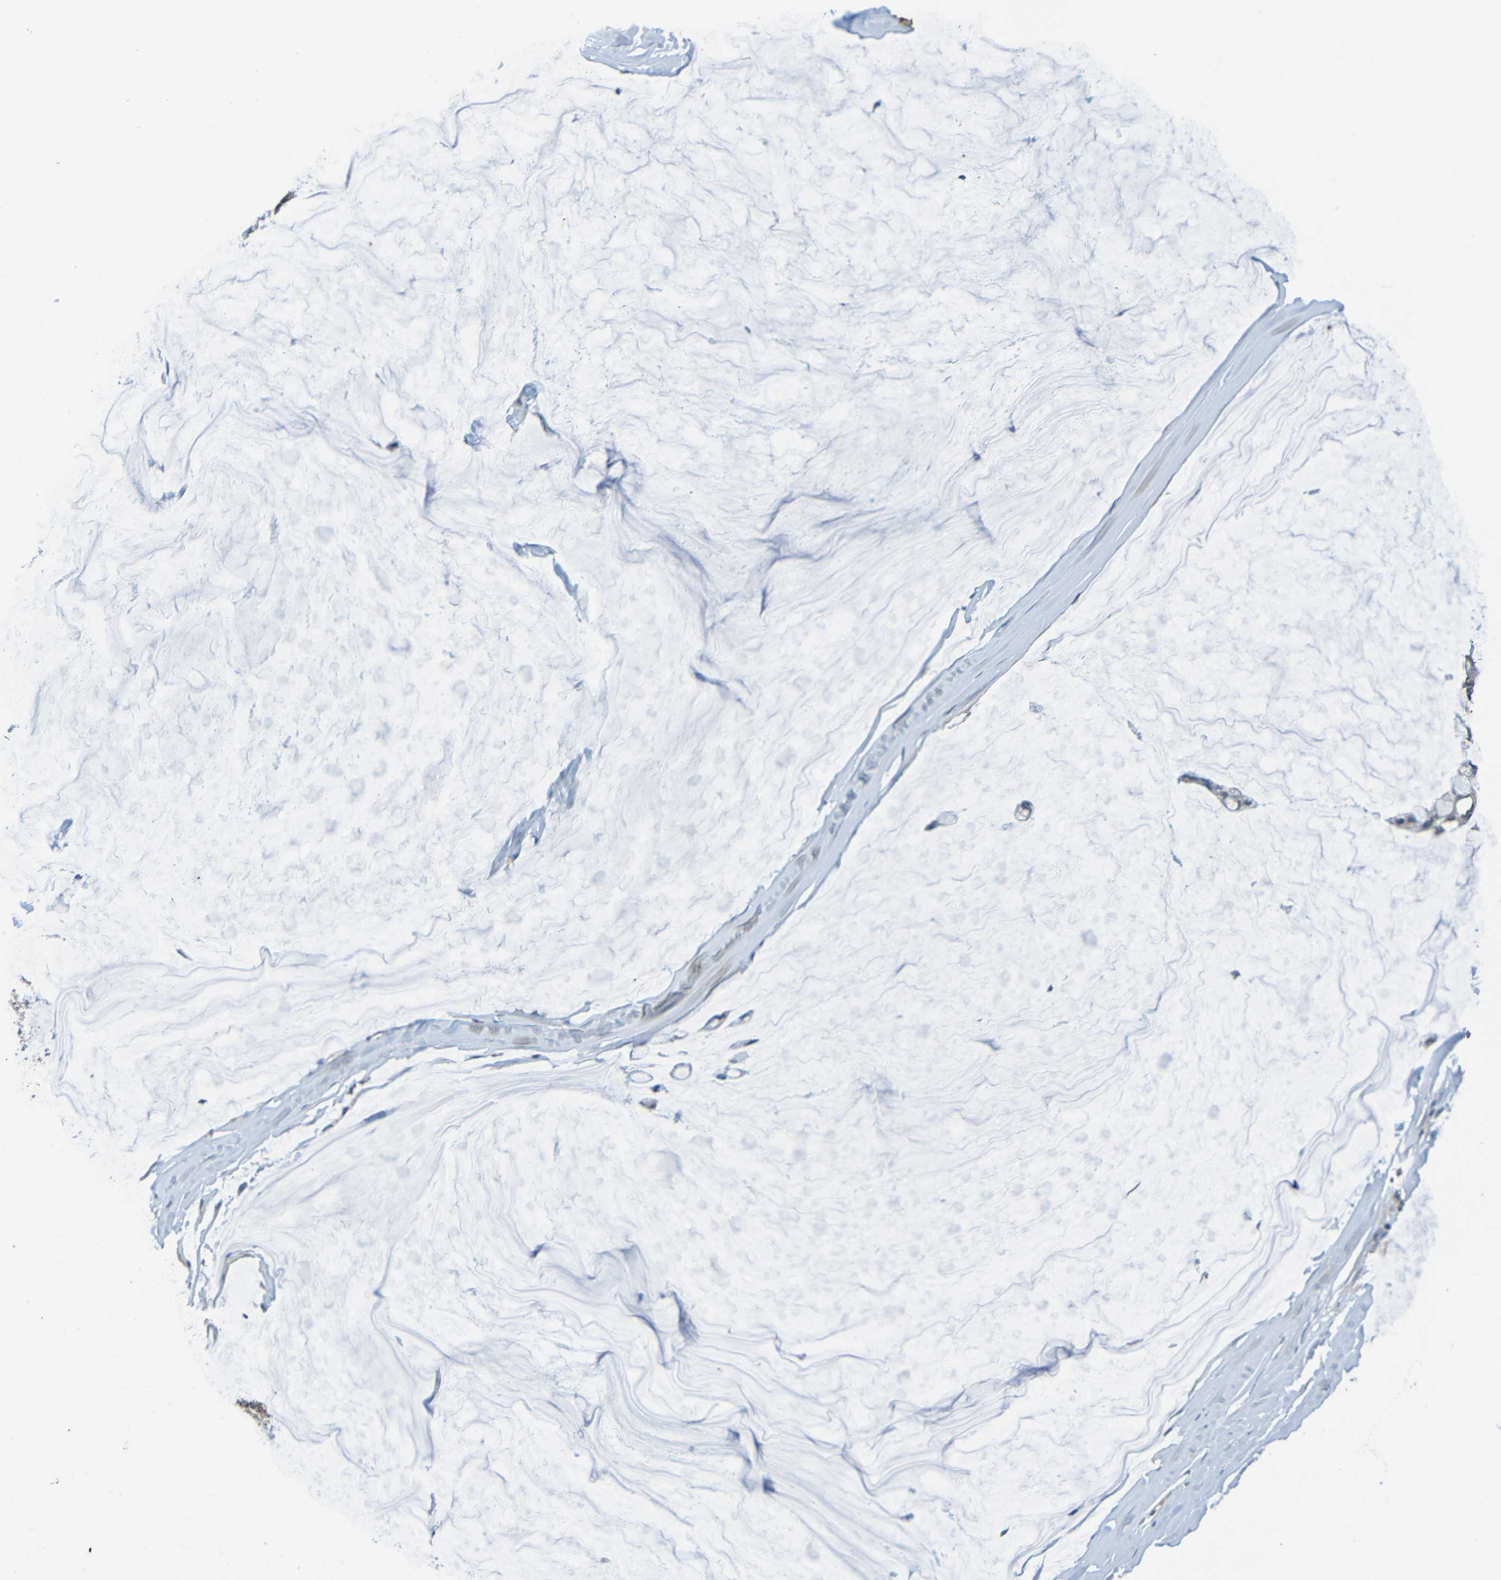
{"staining": {"intensity": "negative", "quantity": "none", "location": "none"}, "tissue": "ovarian cancer", "cell_type": "Tumor cells", "image_type": "cancer", "snomed": [{"axis": "morphology", "description": "Cystadenocarcinoma, mucinous, NOS"}, {"axis": "topography", "description": "Ovary"}], "caption": "A histopathology image of ovarian cancer (mucinous cystadenocarcinoma) stained for a protein displays no brown staining in tumor cells.", "gene": "C3AR1", "patient": {"sex": "female", "age": 39}}